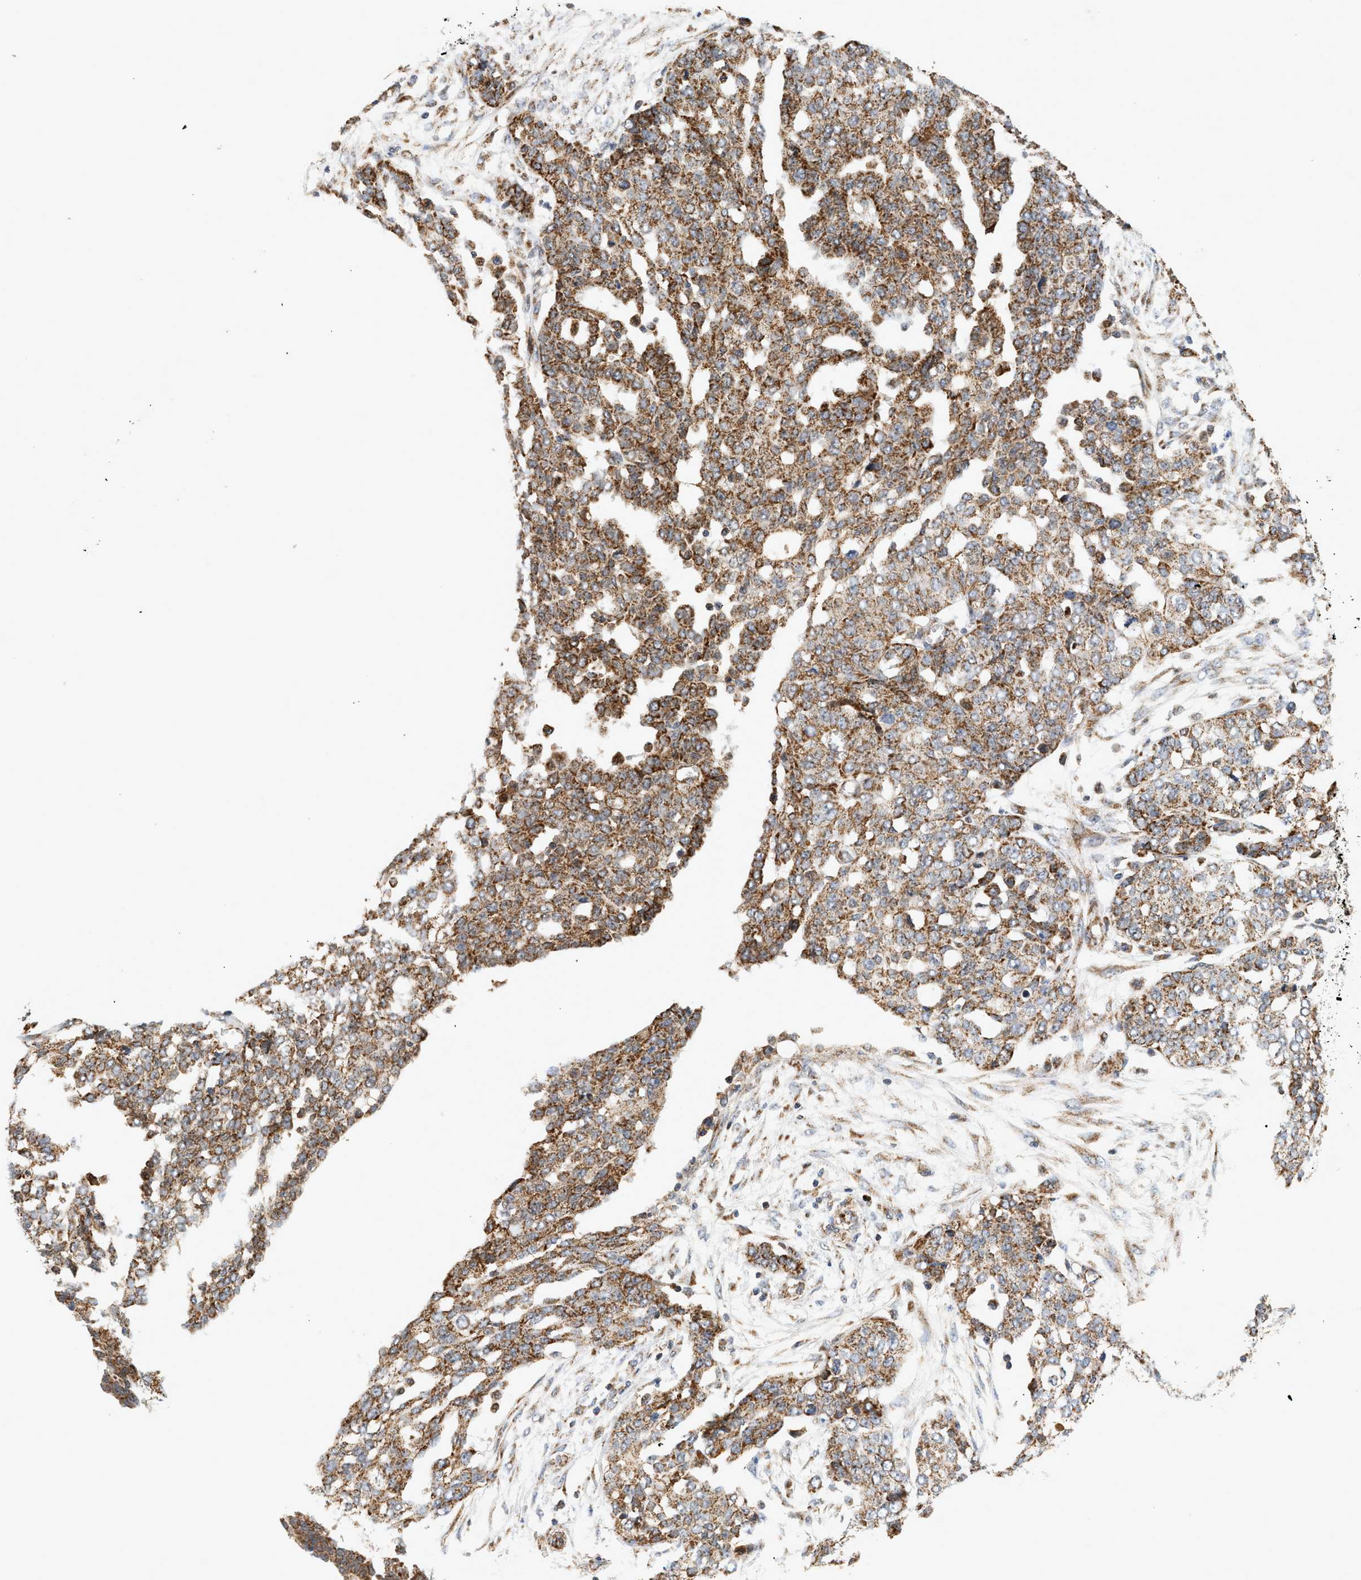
{"staining": {"intensity": "moderate", "quantity": ">75%", "location": "cytoplasmic/membranous"}, "tissue": "ovarian cancer", "cell_type": "Tumor cells", "image_type": "cancer", "snomed": [{"axis": "morphology", "description": "Cystadenocarcinoma, serous, NOS"}, {"axis": "topography", "description": "Soft tissue"}, {"axis": "topography", "description": "Ovary"}], "caption": "Serous cystadenocarcinoma (ovarian) stained for a protein (brown) exhibits moderate cytoplasmic/membranous positive staining in approximately >75% of tumor cells.", "gene": "MCU", "patient": {"sex": "female", "age": 57}}